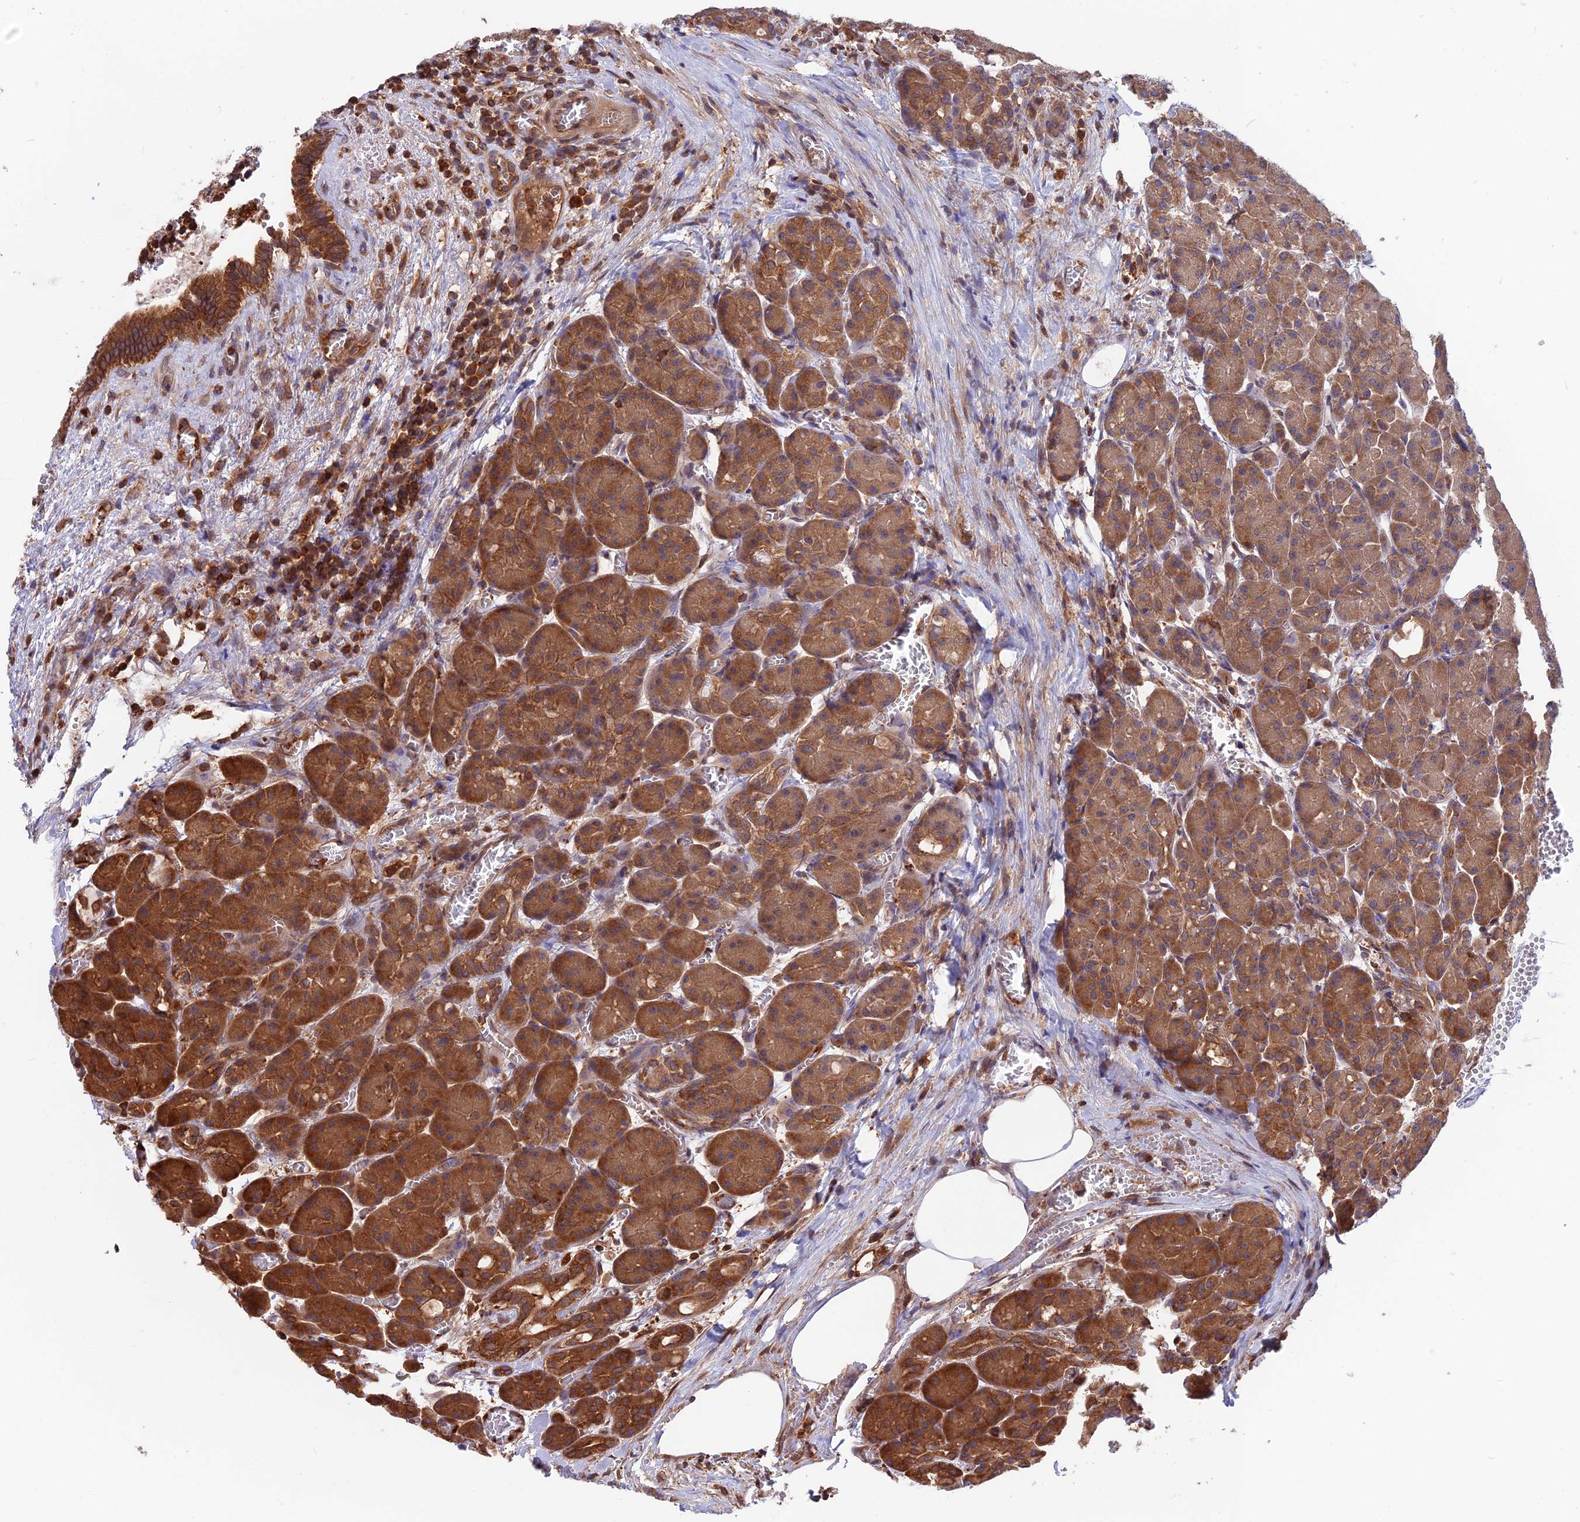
{"staining": {"intensity": "moderate", "quantity": ">75%", "location": "cytoplasmic/membranous"}, "tissue": "pancreas", "cell_type": "Exocrine glandular cells", "image_type": "normal", "snomed": [{"axis": "morphology", "description": "Normal tissue, NOS"}, {"axis": "topography", "description": "Pancreas"}], "caption": "Benign pancreas was stained to show a protein in brown. There is medium levels of moderate cytoplasmic/membranous expression in about >75% of exocrine glandular cells.", "gene": "WDR1", "patient": {"sex": "male", "age": 63}}